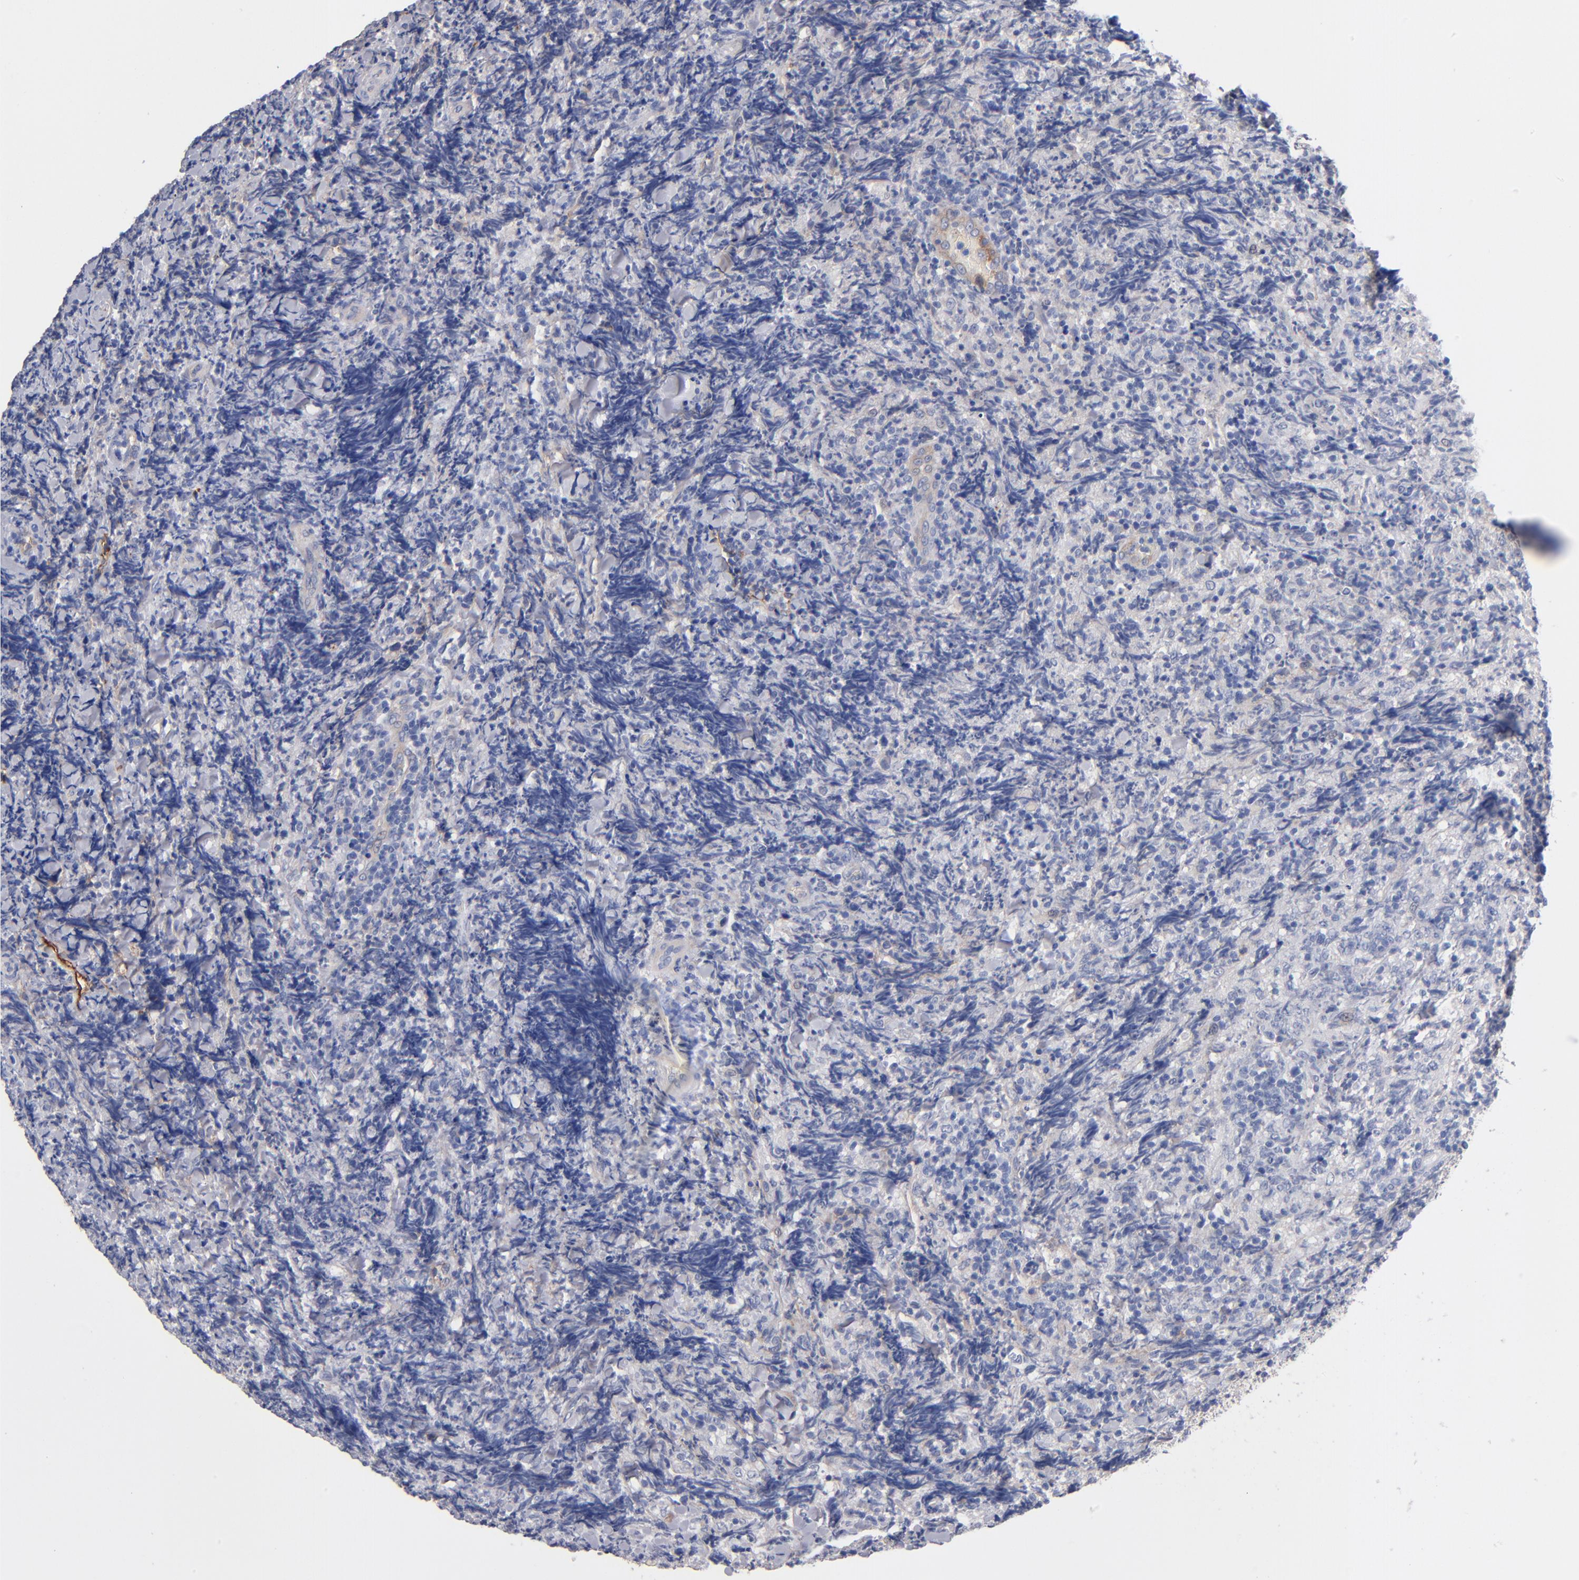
{"staining": {"intensity": "negative", "quantity": "none", "location": "none"}, "tissue": "lymphoma", "cell_type": "Tumor cells", "image_type": "cancer", "snomed": [{"axis": "morphology", "description": "Malignant lymphoma, non-Hodgkin's type, High grade"}, {"axis": "topography", "description": "Tonsil"}], "caption": "High power microscopy micrograph of an immunohistochemistry image of malignant lymphoma, non-Hodgkin's type (high-grade), revealing no significant staining in tumor cells.", "gene": "PLSCR4", "patient": {"sex": "female", "age": 36}}